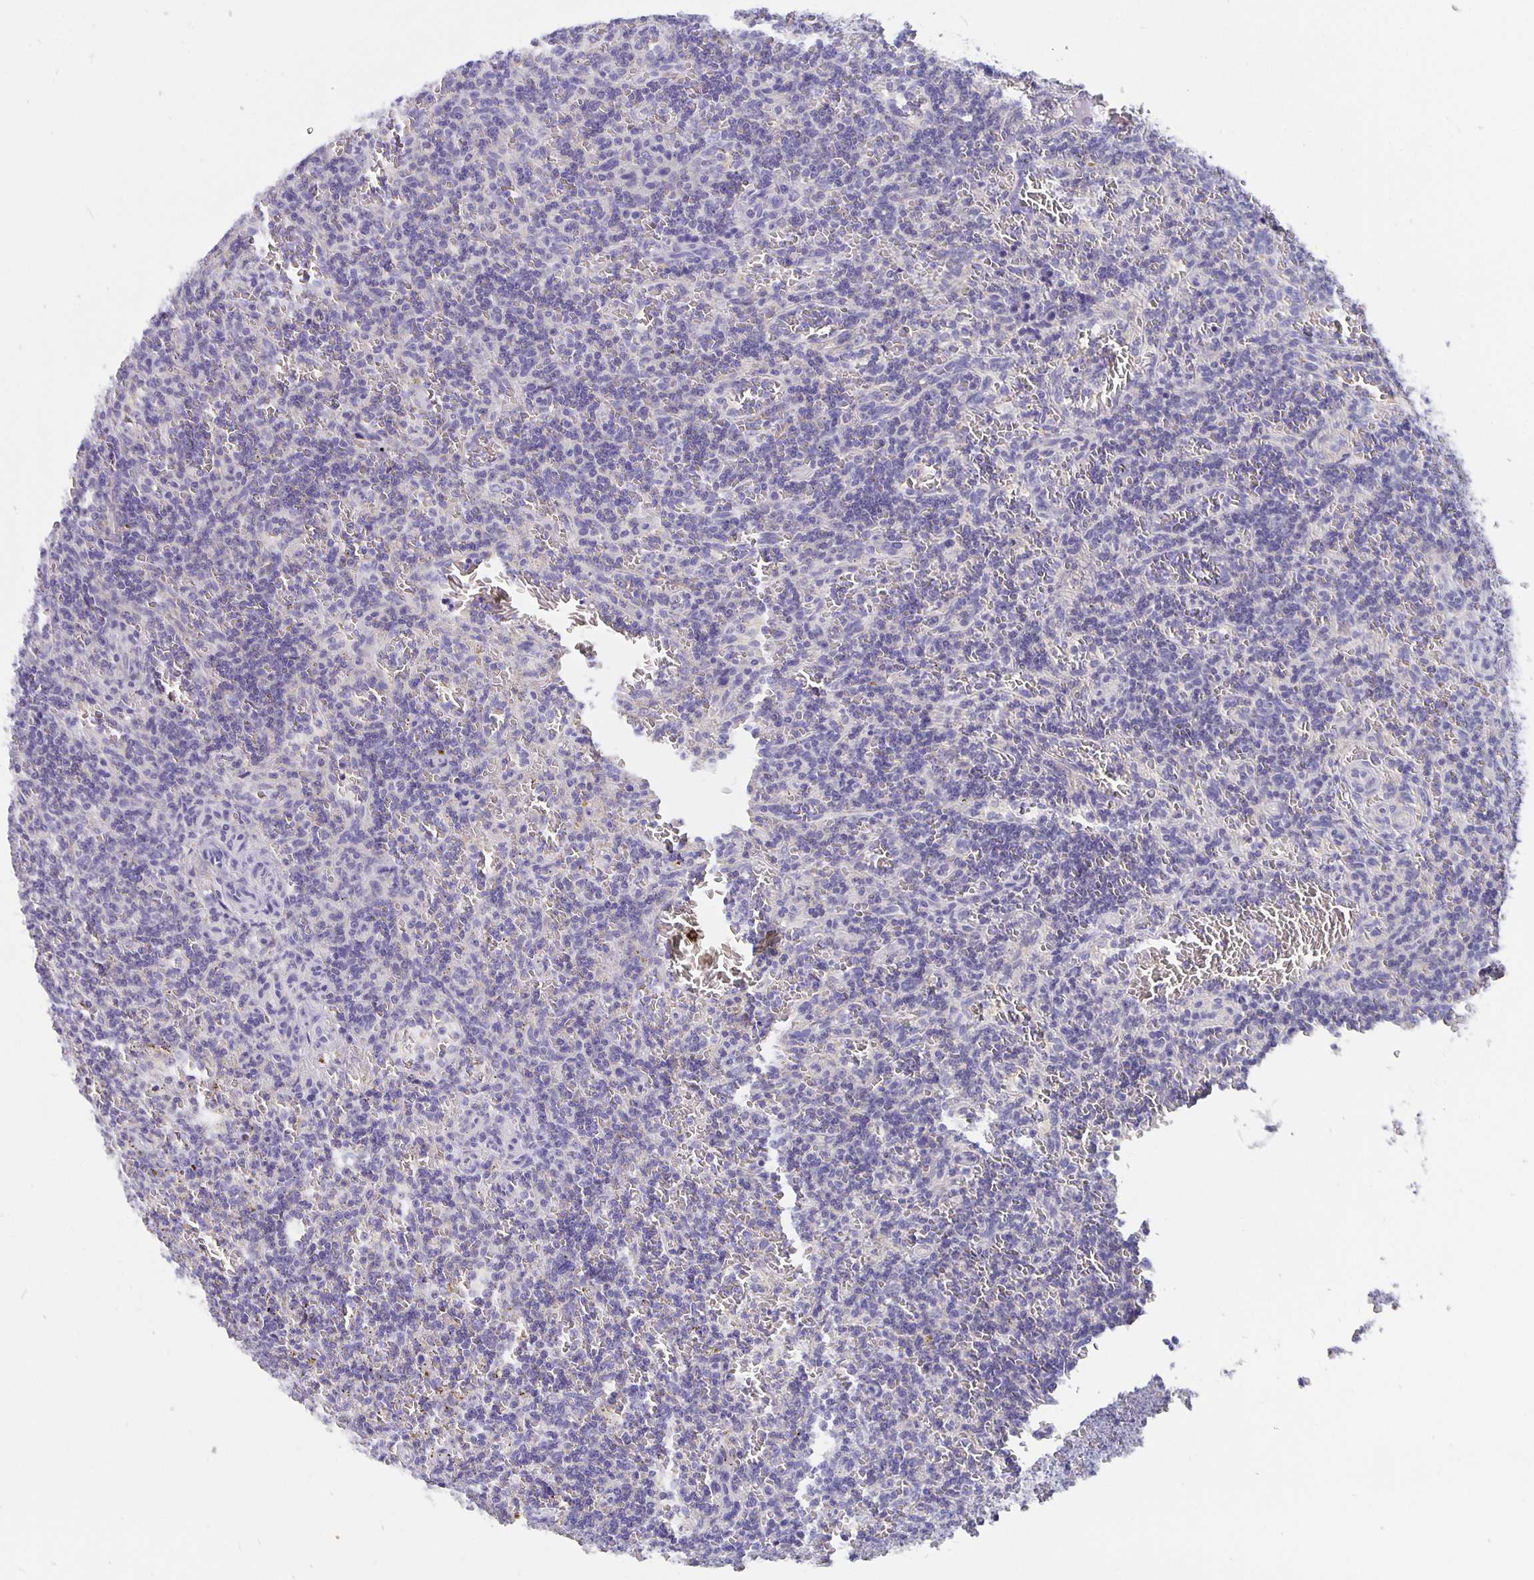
{"staining": {"intensity": "negative", "quantity": "none", "location": "none"}, "tissue": "lymphoma", "cell_type": "Tumor cells", "image_type": "cancer", "snomed": [{"axis": "morphology", "description": "Malignant lymphoma, non-Hodgkin's type, Low grade"}, {"axis": "topography", "description": "Spleen"}], "caption": "A histopathology image of lymphoma stained for a protein shows no brown staining in tumor cells.", "gene": "CFAP74", "patient": {"sex": "male", "age": 73}}